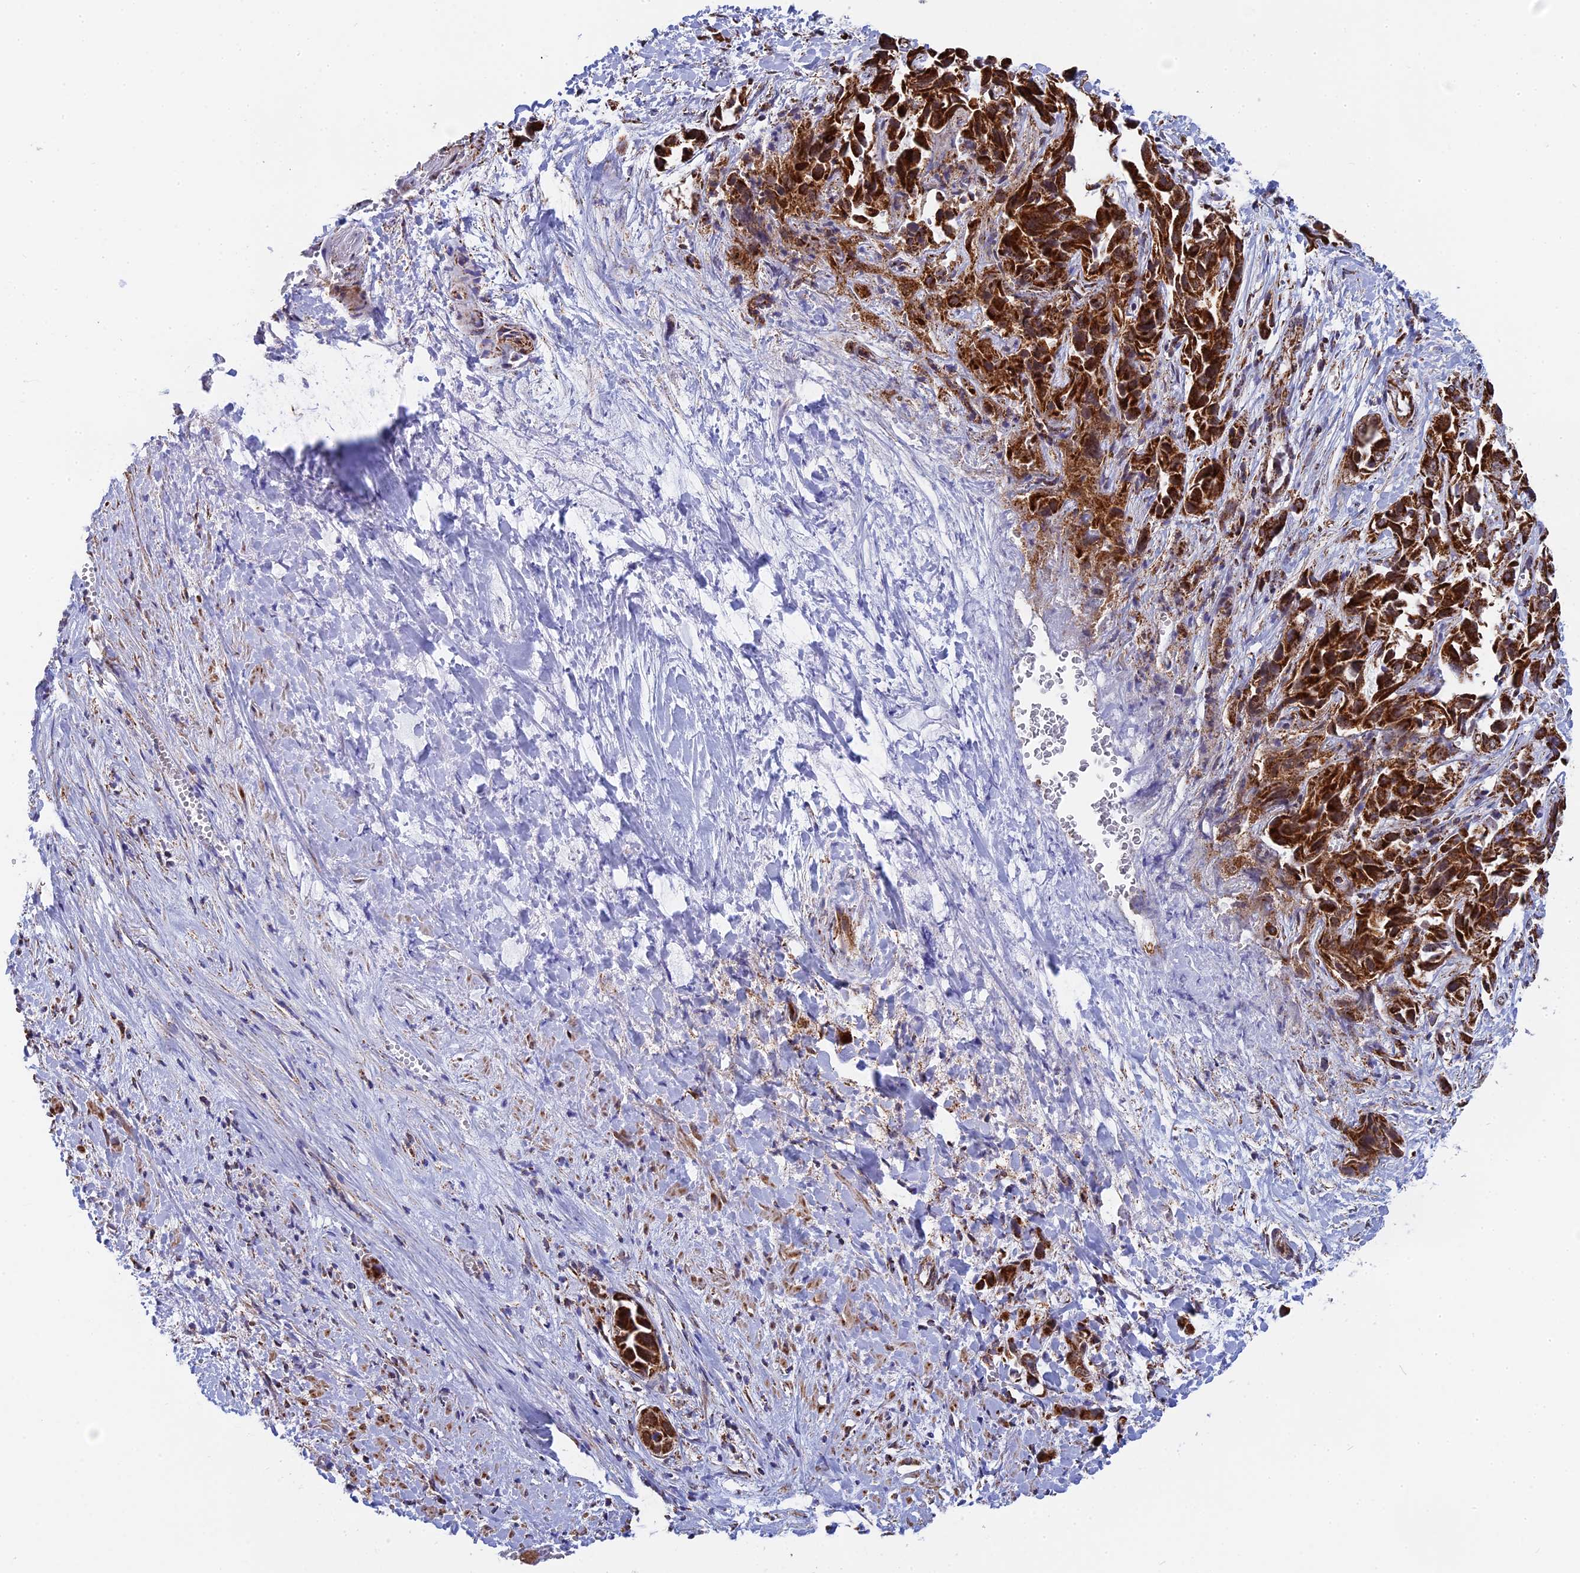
{"staining": {"intensity": "strong", "quantity": ">75%", "location": "cytoplasmic/membranous"}, "tissue": "liver cancer", "cell_type": "Tumor cells", "image_type": "cancer", "snomed": [{"axis": "morphology", "description": "Cholangiocarcinoma"}, {"axis": "topography", "description": "Liver"}], "caption": "This is a micrograph of immunohistochemistry staining of liver cancer (cholangiocarcinoma), which shows strong staining in the cytoplasmic/membranous of tumor cells.", "gene": "CDC16", "patient": {"sex": "female", "age": 52}}